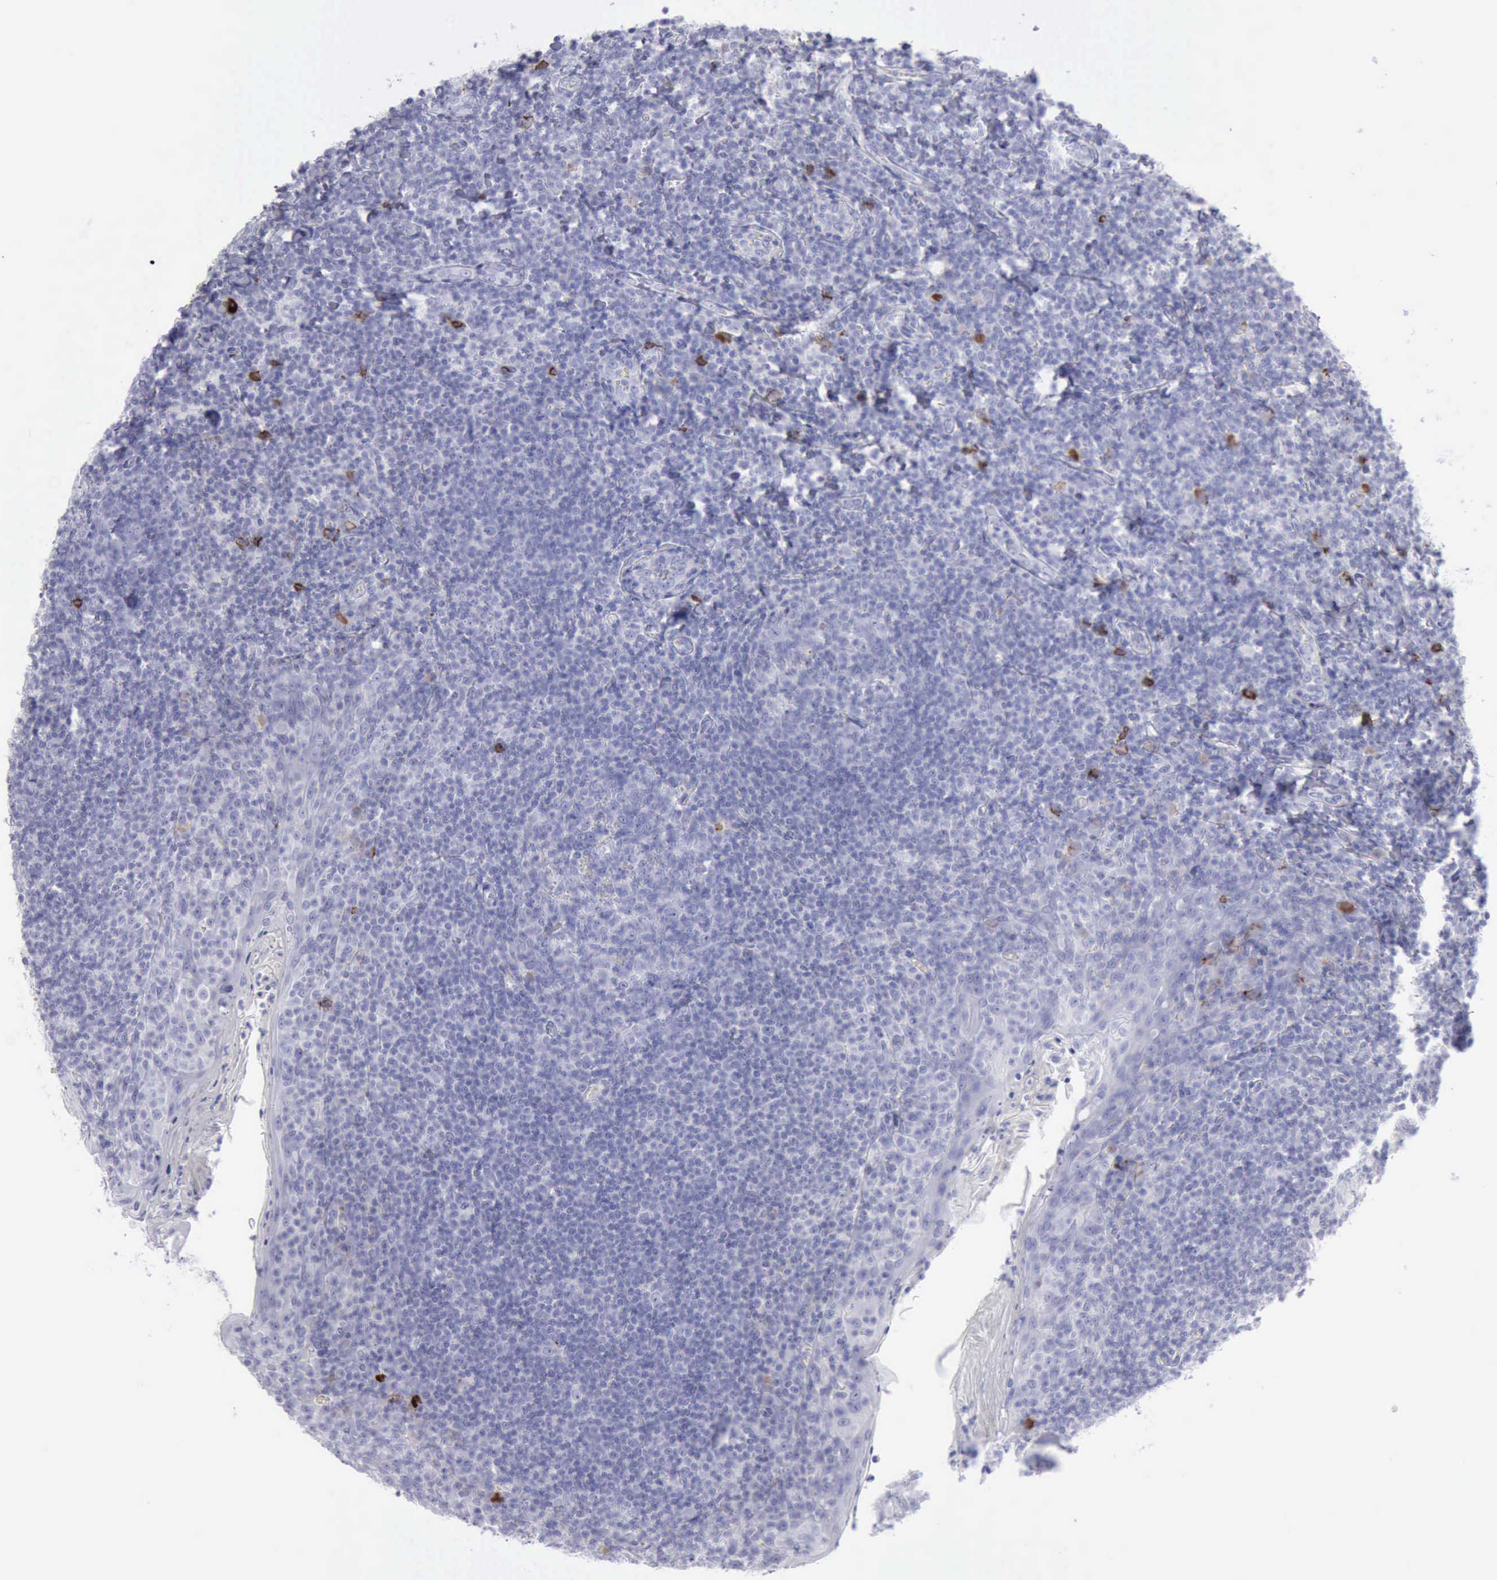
{"staining": {"intensity": "negative", "quantity": "none", "location": "none"}, "tissue": "tonsil", "cell_type": "Germinal center cells", "image_type": "normal", "snomed": [{"axis": "morphology", "description": "Normal tissue, NOS"}, {"axis": "topography", "description": "Tonsil"}], "caption": "The histopathology image demonstrates no significant expression in germinal center cells of tonsil. (DAB immunohistochemistry (IHC) visualized using brightfield microscopy, high magnification).", "gene": "NCAM1", "patient": {"sex": "male", "age": 31}}